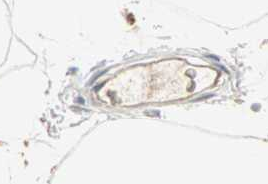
{"staining": {"intensity": "weak", "quantity": ">75%", "location": "cytoplasmic/membranous"}, "tissue": "adipose tissue", "cell_type": "Adipocytes", "image_type": "normal", "snomed": [{"axis": "morphology", "description": "Normal tissue, NOS"}, {"axis": "morphology", "description": "Duct carcinoma"}, {"axis": "topography", "description": "Breast"}, {"axis": "topography", "description": "Adipose tissue"}], "caption": "Adipose tissue was stained to show a protein in brown. There is low levels of weak cytoplasmic/membranous expression in approximately >75% of adipocytes.", "gene": "TTF2", "patient": {"sex": "female", "age": 37}}